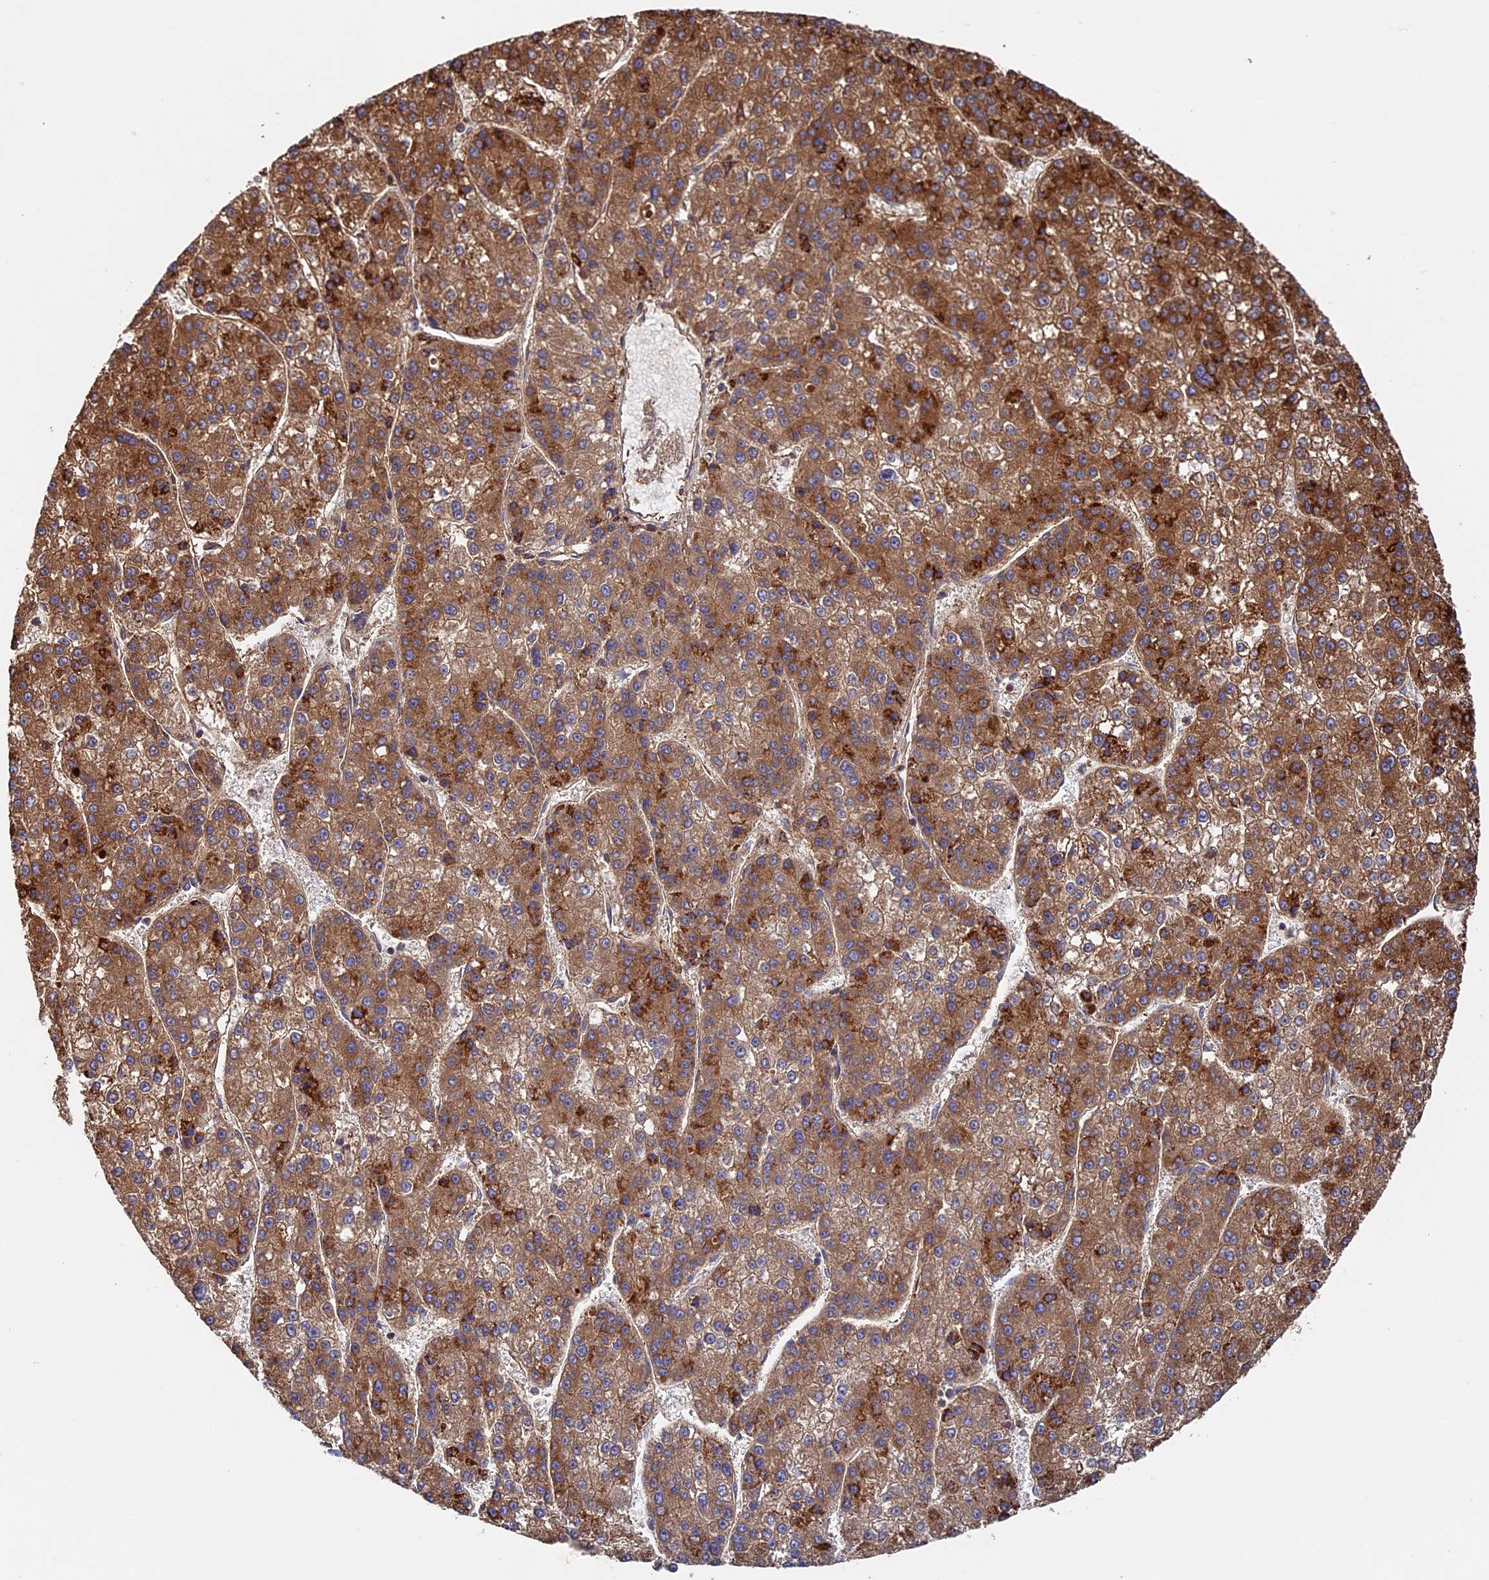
{"staining": {"intensity": "moderate", "quantity": ">75%", "location": "cytoplasmic/membranous"}, "tissue": "liver cancer", "cell_type": "Tumor cells", "image_type": "cancer", "snomed": [{"axis": "morphology", "description": "Carcinoma, Hepatocellular, NOS"}, {"axis": "topography", "description": "Liver"}], "caption": "Brown immunohistochemical staining in liver cancer (hepatocellular carcinoma) displays moderate cytoplasmic/membranous positivity in approximately >75% of tumor cells. The staining was performed using DAB (3,3'-diaminobenzidine) to visualize the protein expression in brown, while the nuclei were stained in blue with hematoxylin (Magnification: 20x).", "gene": "ADAT1", "patient": {"sex": "female", "age": 73}}